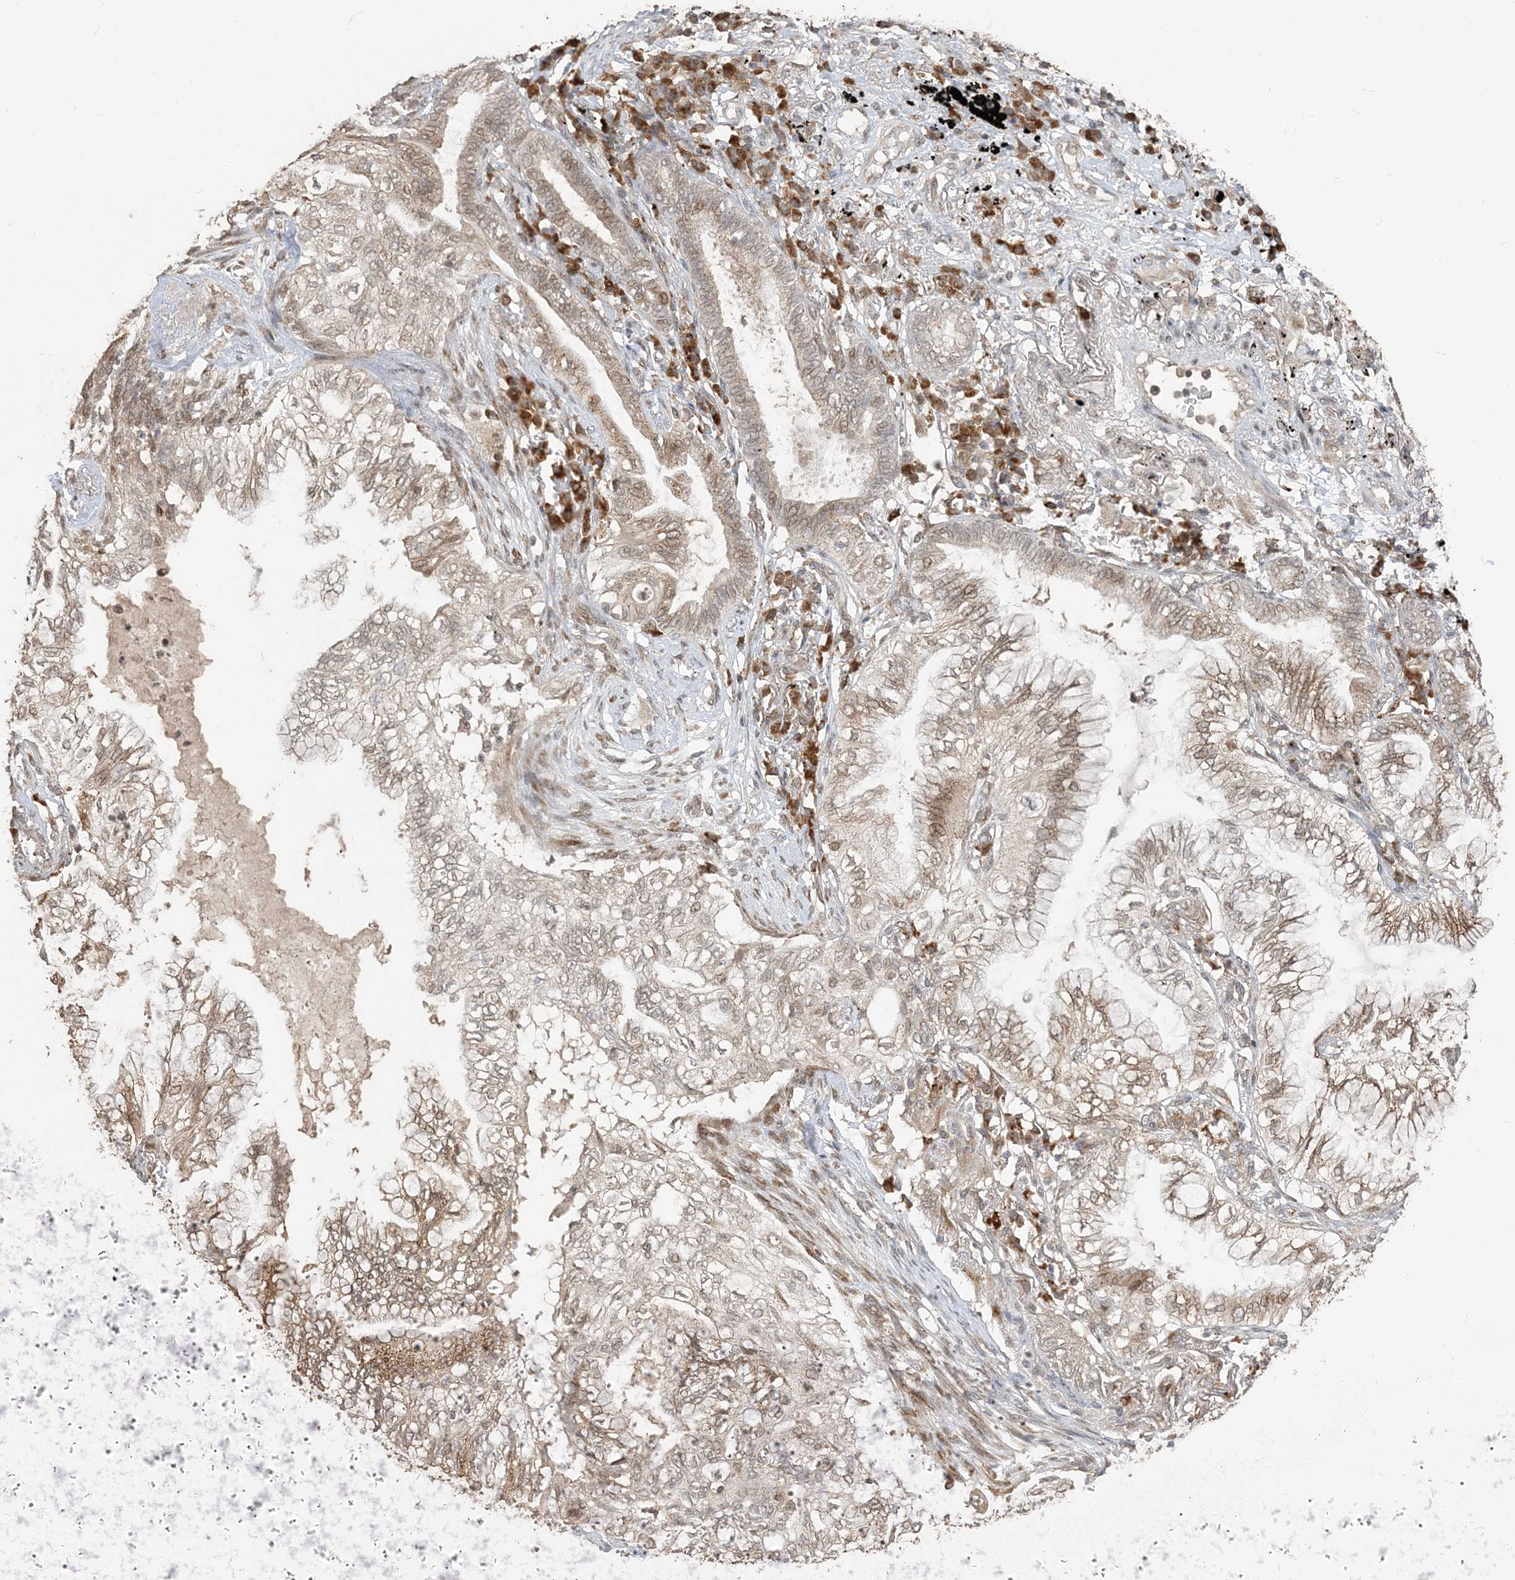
{"staining": {"intensity": "moderate", "quantity": "25%-75%", "location": "cytoplasmic/membranous,nuclear"}, "tissue": "lung cancer", "cell_type": "Tumor cells", "image_type": "cancer", "snomed": [{"axis": "morphology", "description": "Normal tissue, NOS"}, {"axis": "morphology", "description": "Adenocarcinoma, NOS"}, {"axis": "topography", "description": "Bronchus"}, {"axis": "topography", "description": "Lung"}], "caption": "There is medium levels of moderate cytoplasmic/membranous and nuclear staining in tumor cells of lung cancer (adenocarcinoma), as demonstrated by immunohistochemical staining (brown color).", "gene": "RER1", "patient": {"sex": "female", "age": 70}}